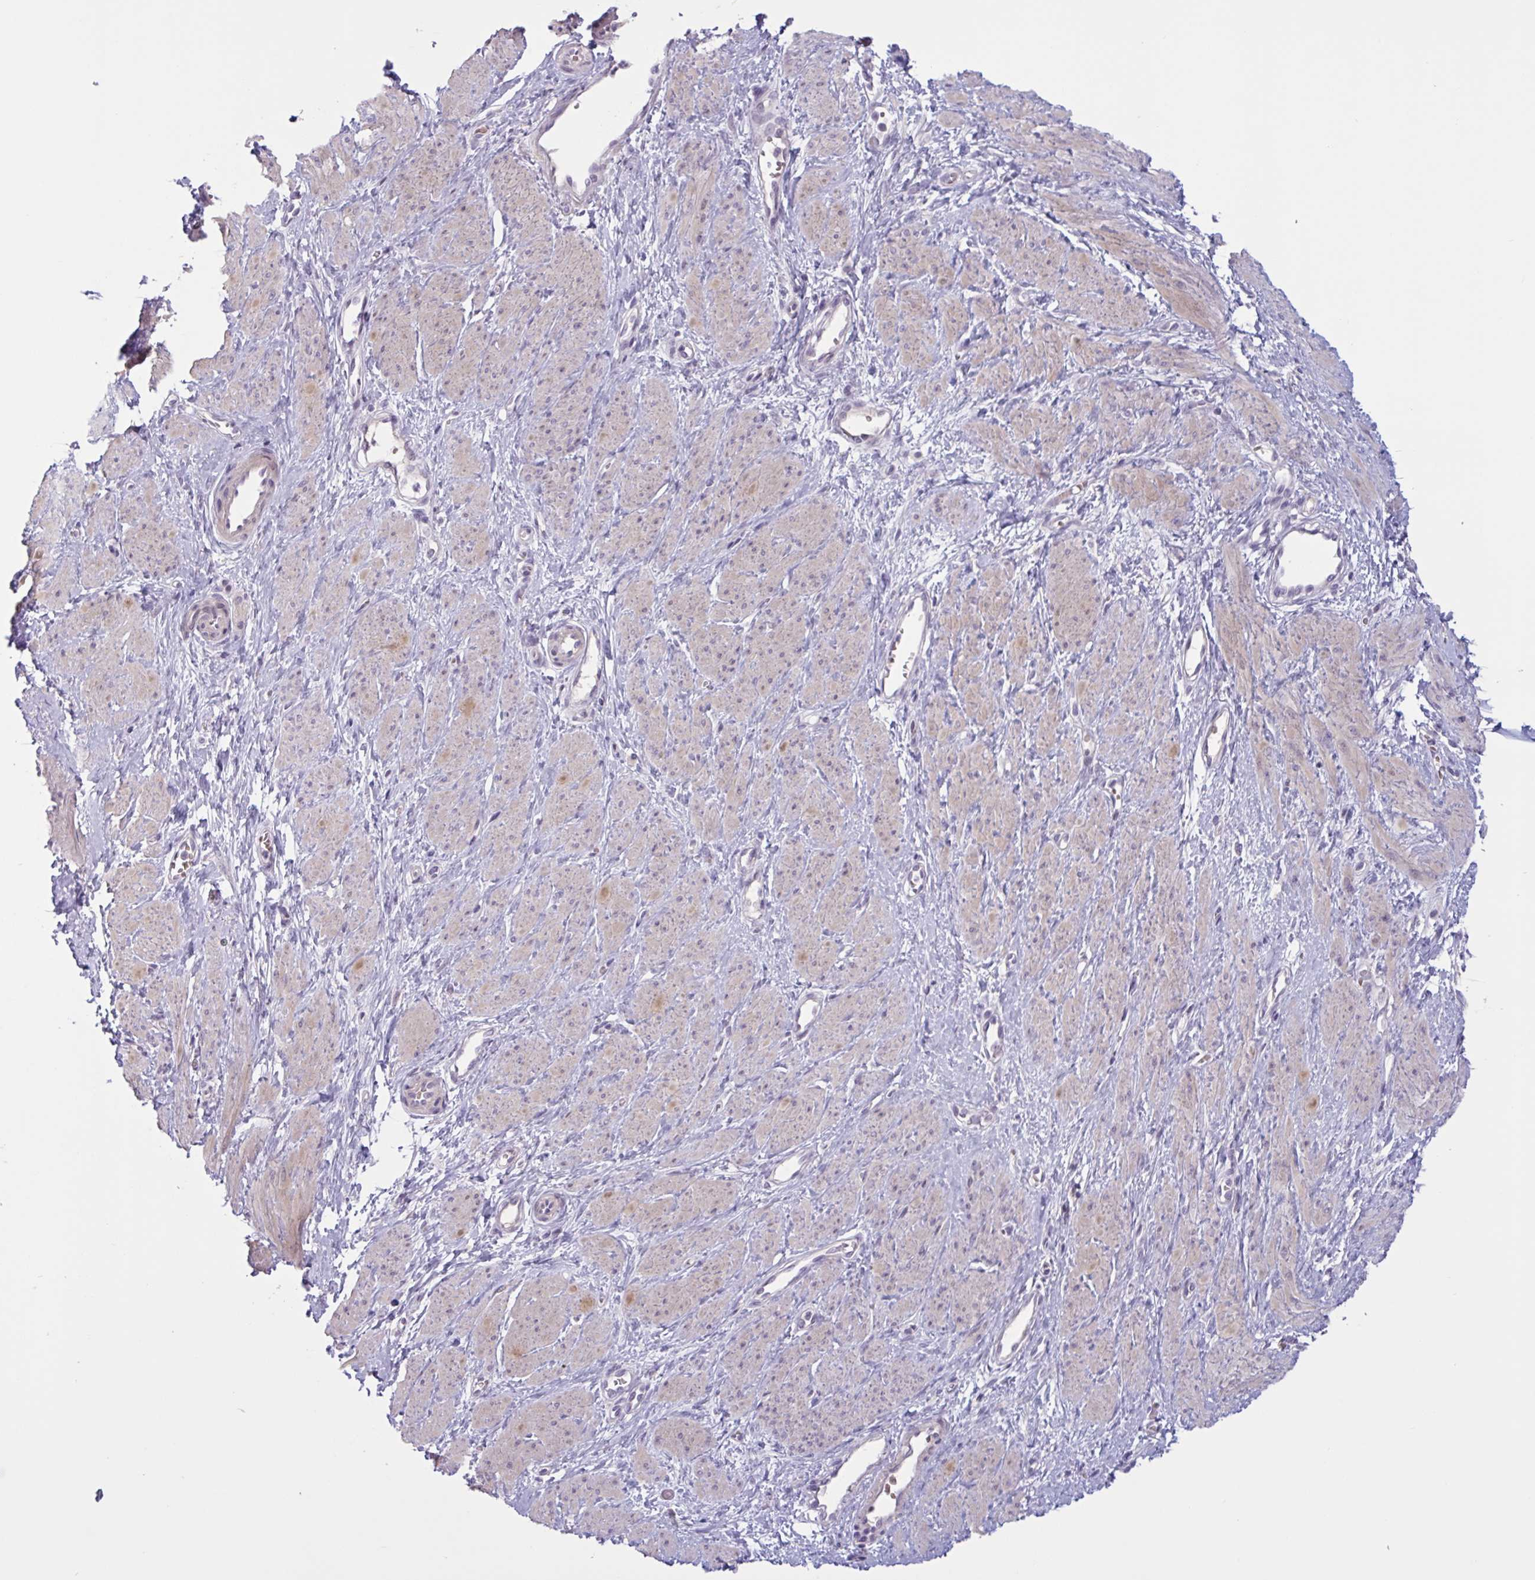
{"staining": {"intensity": "weak", "quantity": "<25%", "location": "cytoplasmic/membranous"}, "tissue": "smooth muscle", "cell_type": "Smooth muscle cells", "image_type": "normal", "snomed": [{"axis": "morphology", "description": "Normal tissue, NOS"}, {"axis": "topography", "description": "Smooth muscle"}, {"axis": "topography", "description": "Uterus"}], "caption": "Immunohistochemistry photomicrograph of unremarkable smooth muscle: human smooth muscle stained with DAB (3,3'-diaminobenzidine) displays no significant protein positivity in smooth muscle cells. Brightfield microscopy of immunohistochemistry stained with DAB (3,3'-diaminobenzidine) (brown) and hematoxylin (blue), captured at high magnification.", "gene": "ENSG00000281613", "patient": {"sex": "female", "age": 39}}